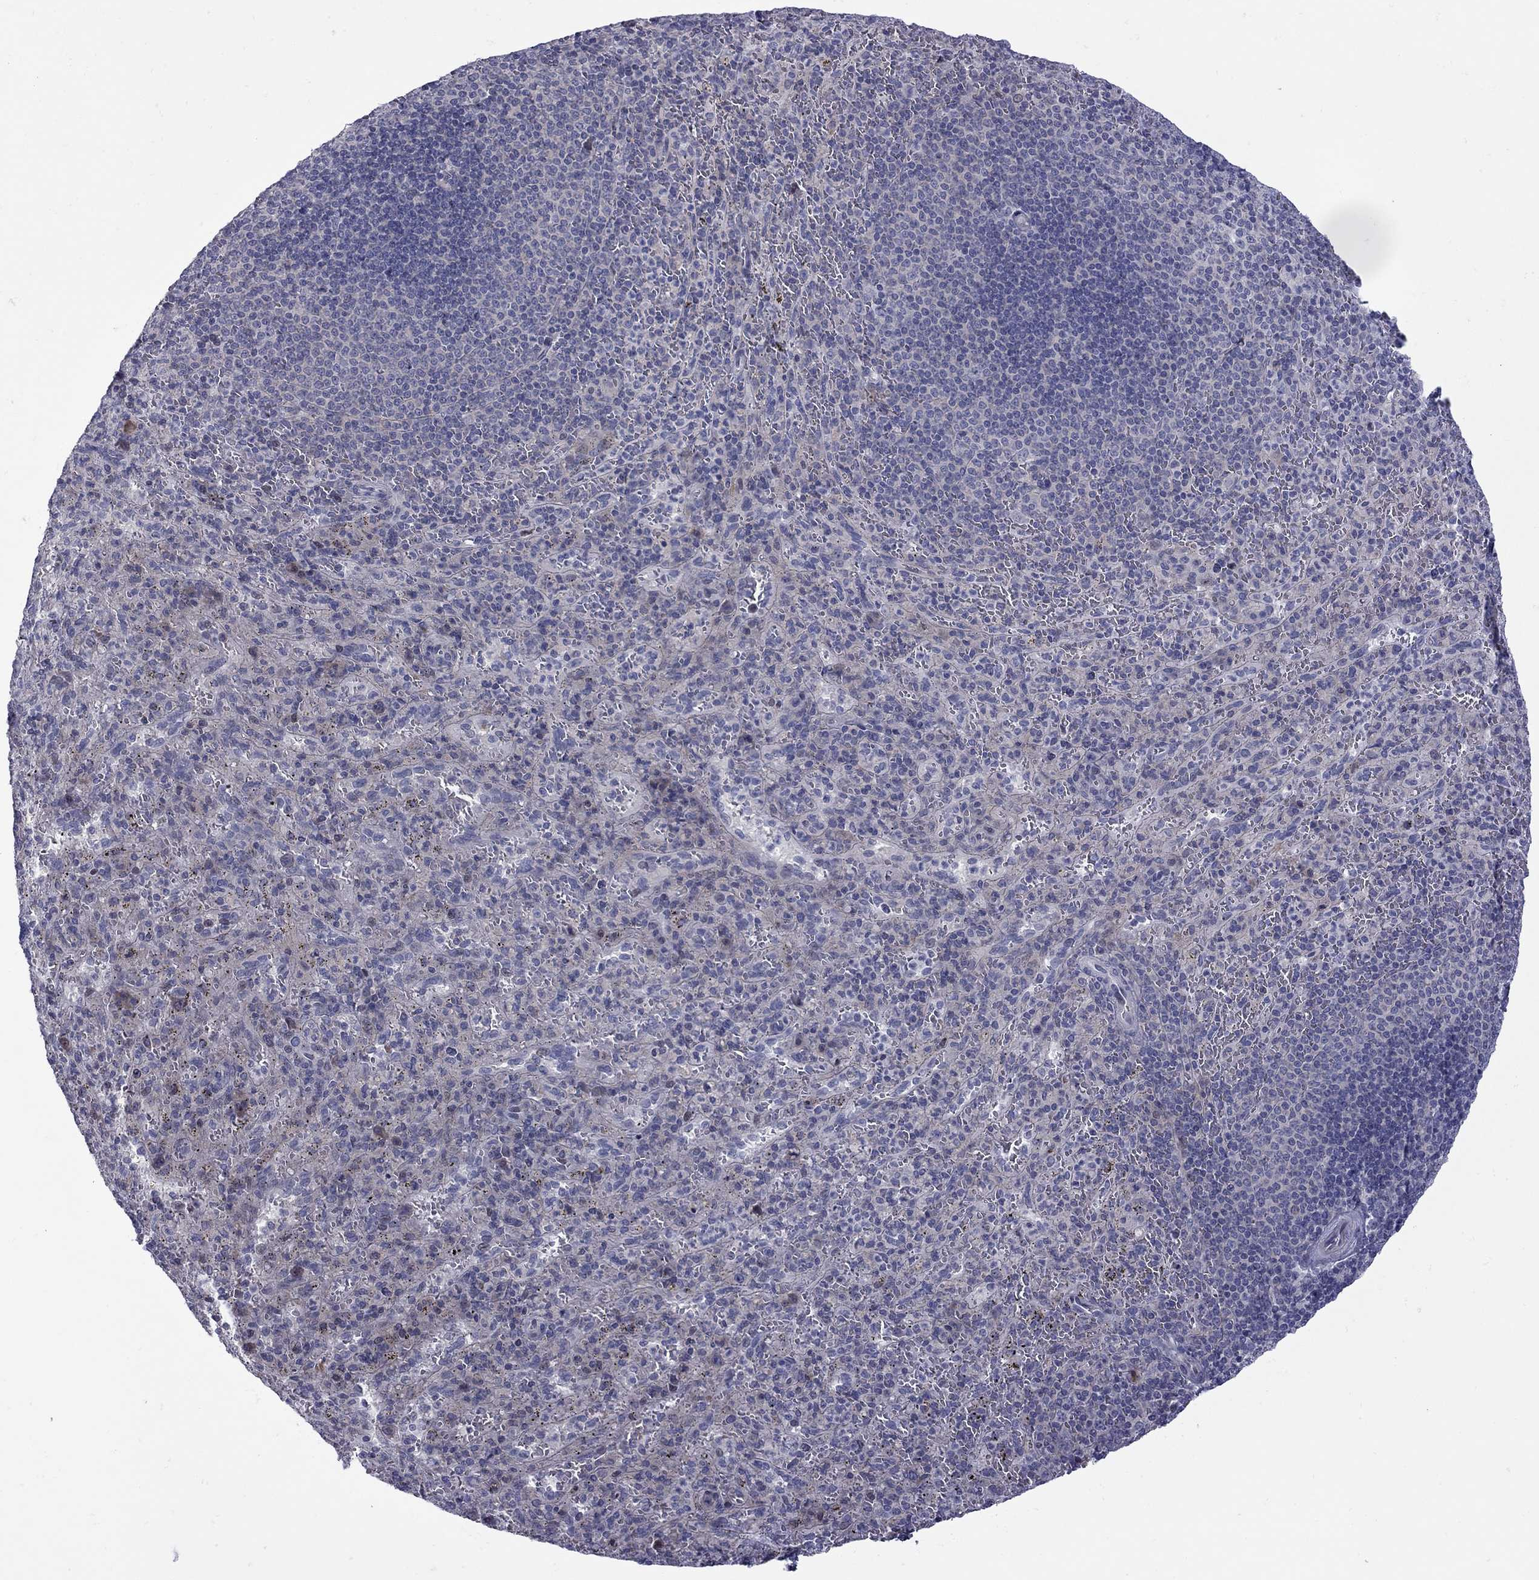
{"staining": {"intensity": "negative", "quantity": "none", "location": "none"}, "tissue": "spleen", "cell_type": "Cells in red pulp", "image_type": "normal", "snomed": [{"axis": "morphology", "description": "Normal tissue, NOS"}, {"axis": "topography", "description": "Spleen"}], "caption": "High power microscopy histopathology image of an IHC histopathology image of unremarkable spleen, revealing no significant positivity in cells in red pulp. (Stains: DAB (3,3'-diaminobenzidine) immunohistochemistry with hematoxylin counter stain, Microscopy: brightfield microscopy at high magnification).", "gene": "NRARP", "patient": {"sex": "male", "age": 57}}